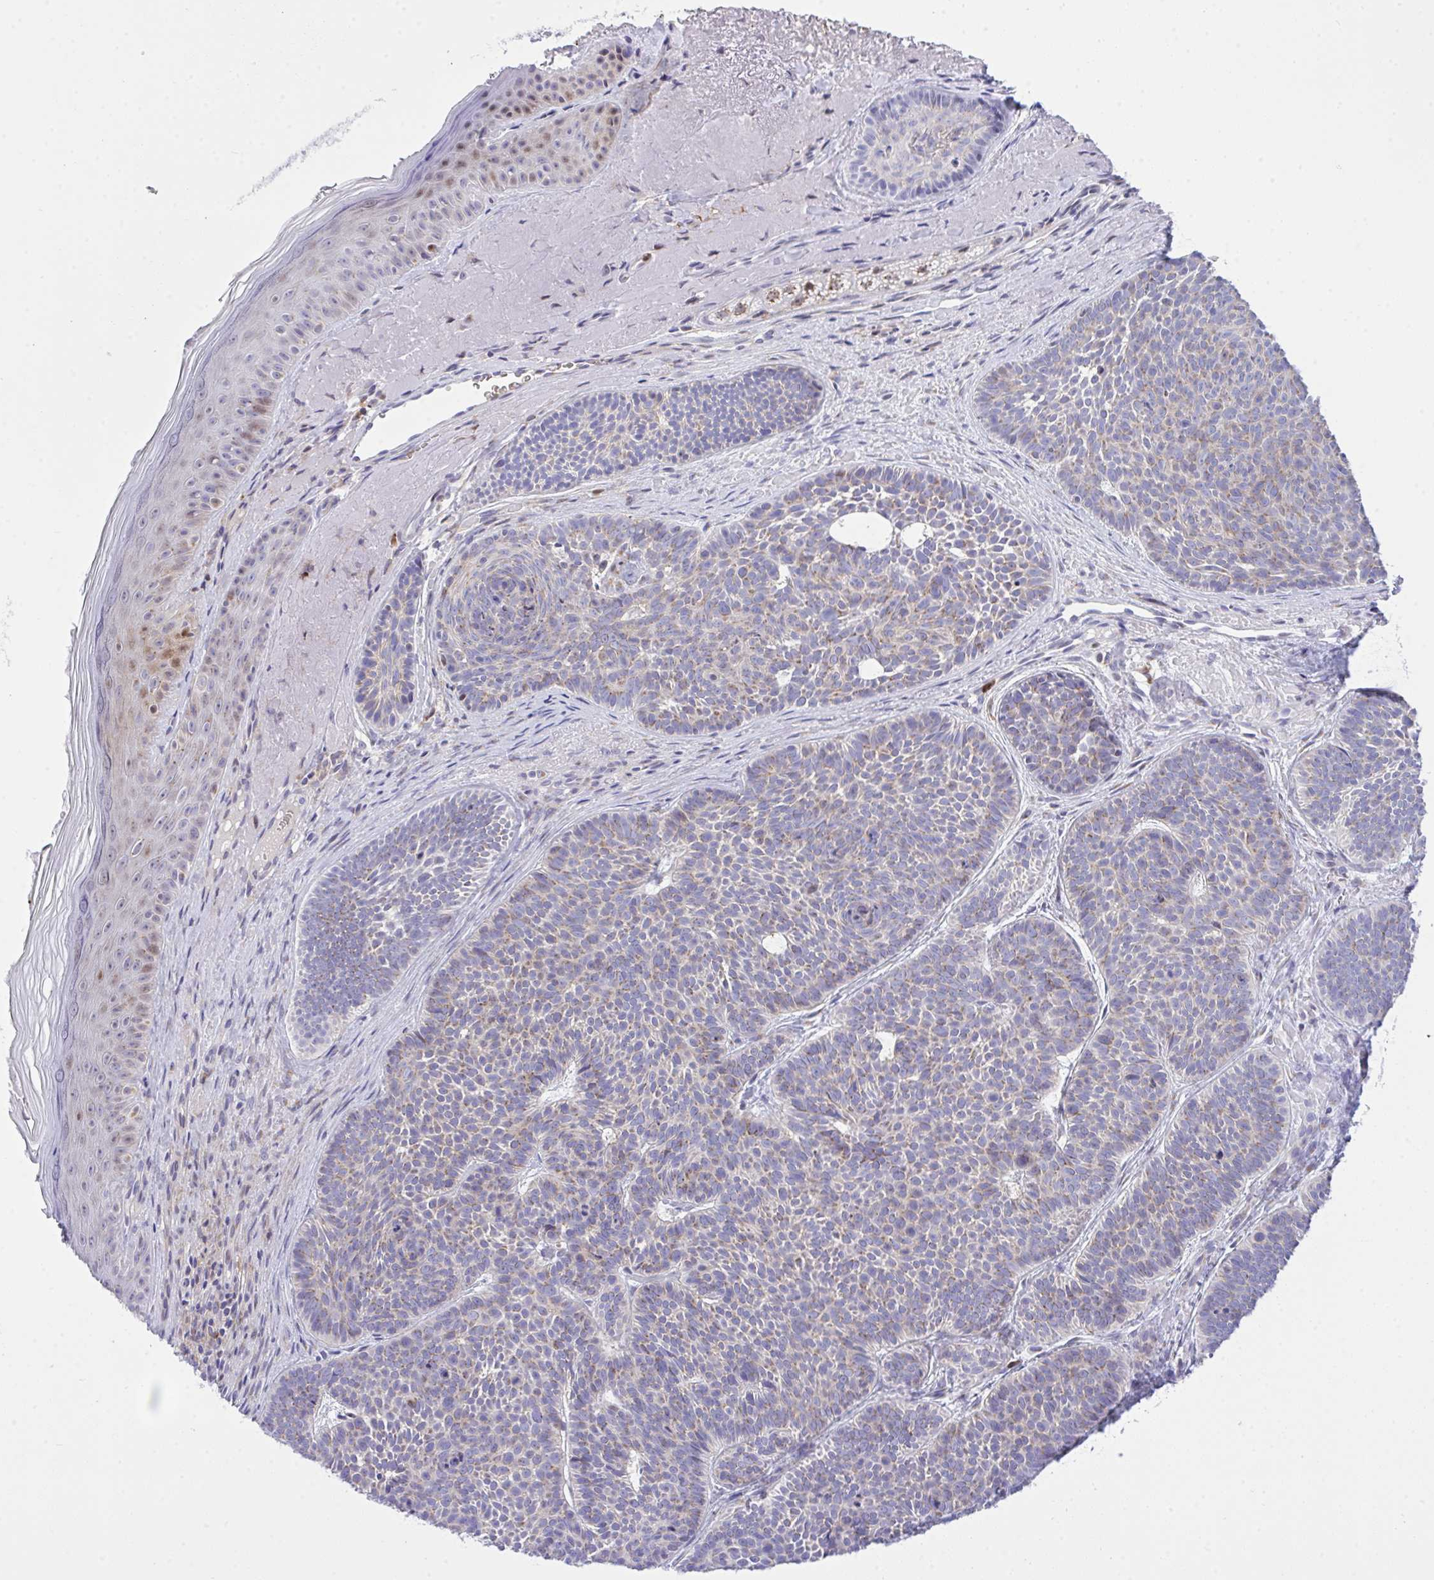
{"staining": {"intensity": "negative", "quantity": "none", "location": "none"}, "tissue": "skin cancer", "cell_type": "Tumor cells", "image_type": "cancer", "snomed": [{"axis": "morphology", "description": "Basal cell carcinoma"}, {"axis": "topography", "description": "Skin"}], "caption": "Skin basal cell carcinoma was stained to show a protein in brown. There is no significant expression in tumor cells.", "gene": "ZNF554", "patient": {"sex": "male", "age": 81}}